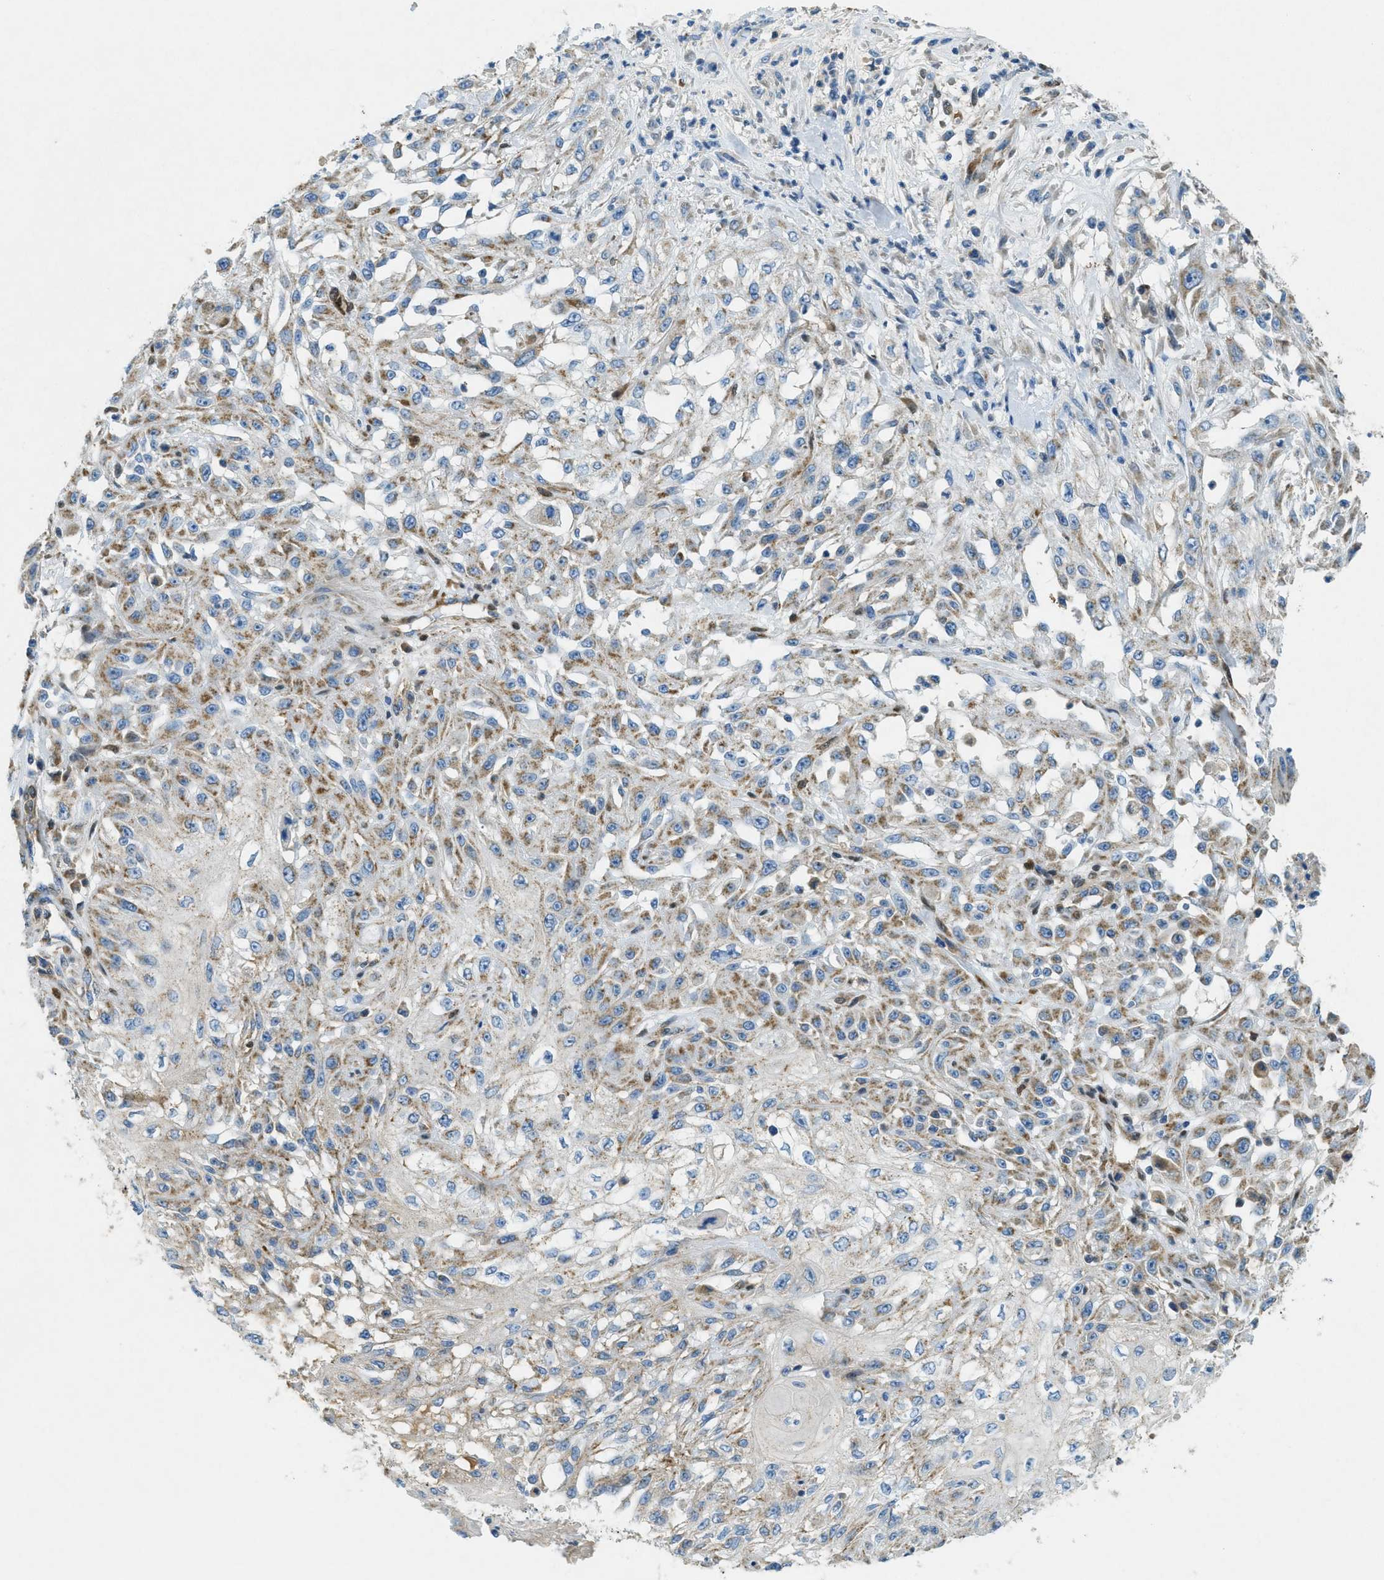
{"staining": {"intensity": "moderate", "quantity": "25%-75%", "location": "cytoplasmic/membranous"}, "tissue": "skin cancer", "cell_type": "Tumor cells", "image_type": "cancer", "snomed": [{"axis": "morphology", "description": "Squamous cell carcinoma, NOS"}, {"axis": "morphology", "description": "Squamous cell carcinoma, metastatic, NOS"}, {"axis": "topography", "description": "Skin"}, {"axis": "topography", "description": "Lymph node"}], "caption": "Immunohistochemistry of metastatic squamous cell carcinoma (skin) demonstrates medium levels of moderate cytoplasmic/membranous expression in approximately 25%-75% of tumor cells. The protein is shown in brown color, while the nuclei are stained blue.", "gene": "CYGB", "patient": {"sex": "male", "age": 75}}